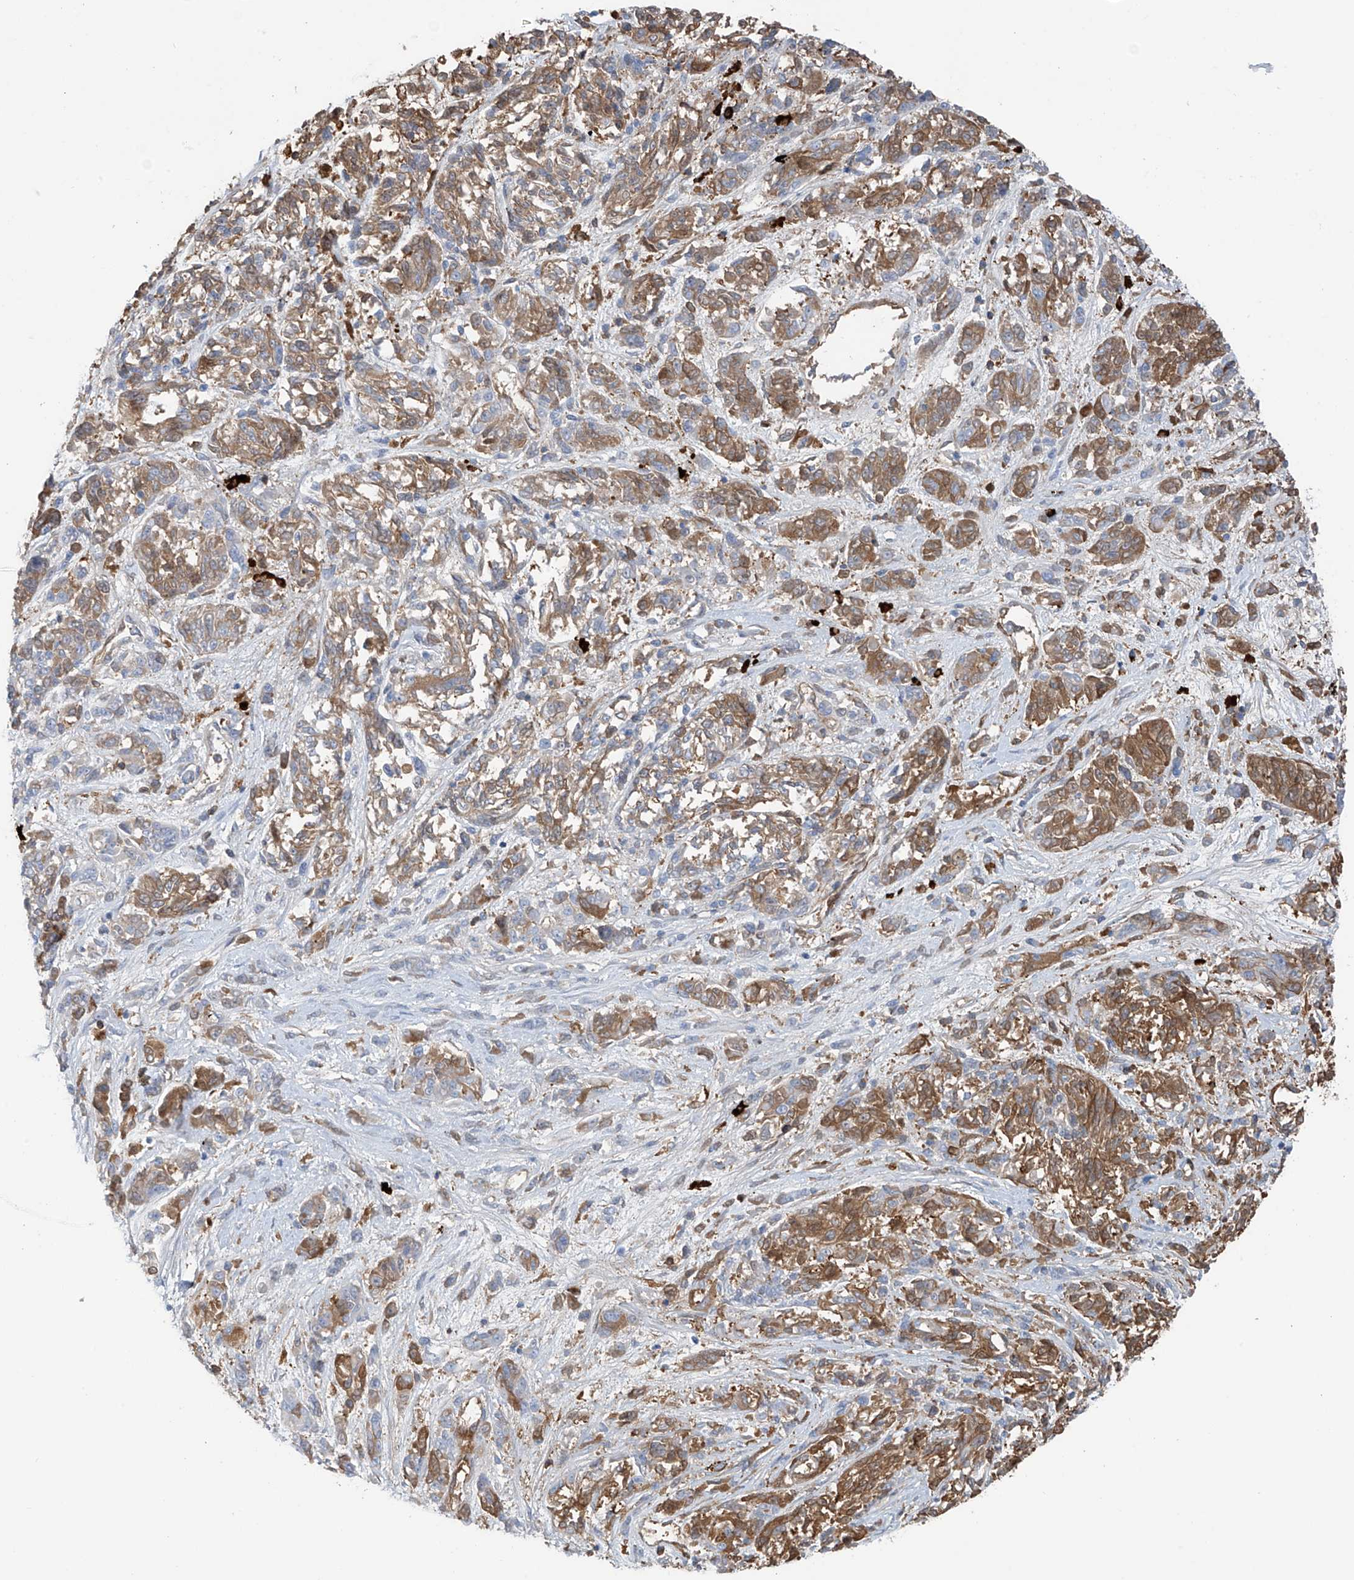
{"staining": {"intensity": "moderate", "quantity": ">75%", "location": "cytoplasmic/membranous"}, "tissue": "melanoma", "cell_type": "Tumor cells", "image_type": "cancer", "snomed": [{"axis": "morphology", "description": "Malignant melanoma, NOS"}, {"axis": "topography", "description": "Skin"}], "caption": "IHC image of neoplastic tissue: malignant melanoma stained using immunohistochemistry shows medium levels of moderate protein expression localized specifically in the cytoplasmic/membranous of tumor cells, appearing as a cytoplasmic/membranous brown color.", "gene": "ZNF793", "patient": {"sex": "male", "age": 53}}